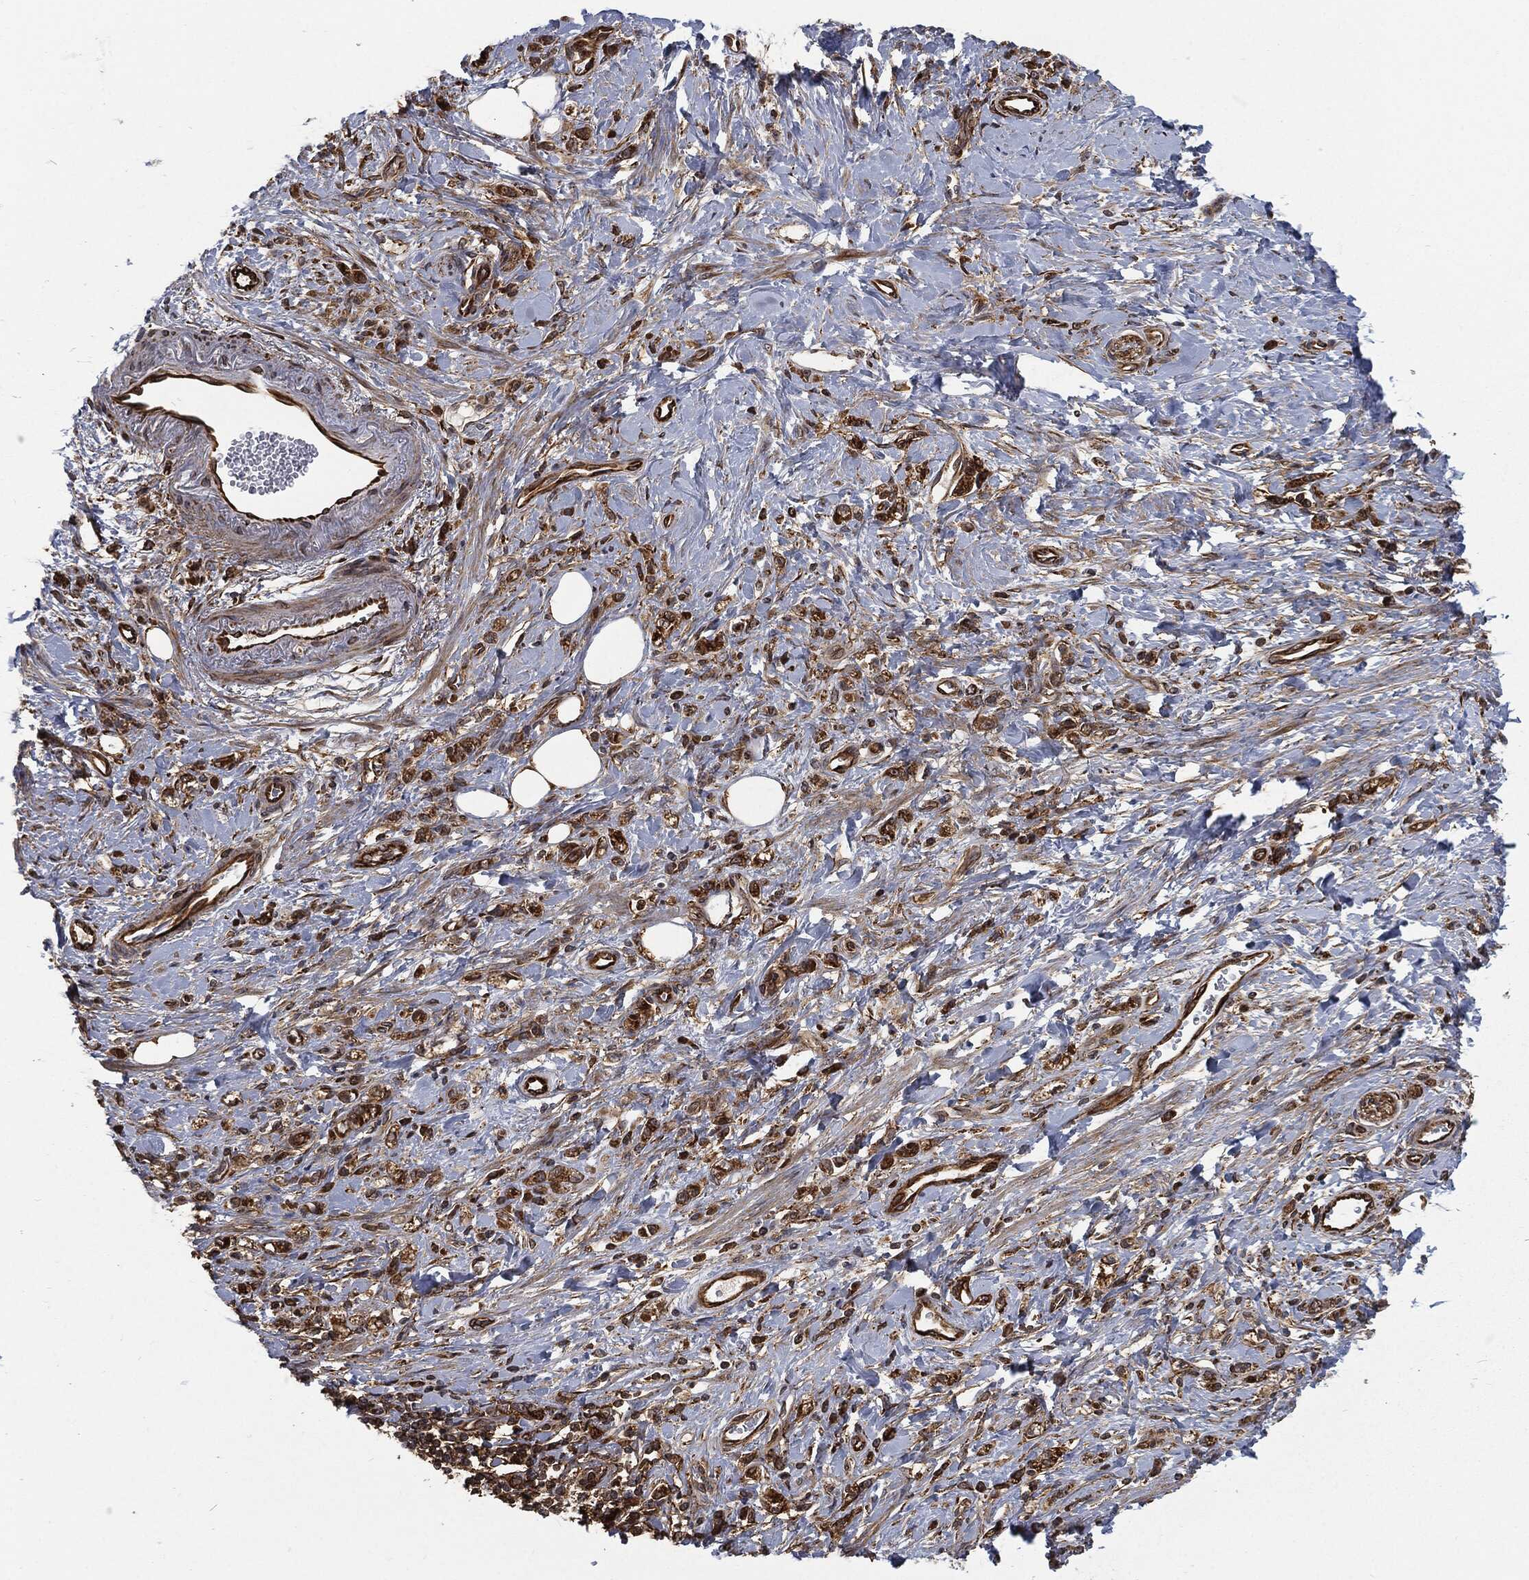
{"staining": {"intensity": "moderate", "quantity": ">75%", "location": "cytoplasmic/membranous"}, "tissue": "stomach cancer", "cell_type": "Tumor cells", "image_type": "cancer", "snomed": [{"axis": "morphology", "description": "Adenocarcinoma, NOS"}, {"axis": "topography", "description": "Stomach"}], "caption": "Tumor cells exhibit moderate cytoplasmic/membranous expression in about >75% of cells in adenocarcinoma (stomach).", "gene": "RFTN1", "patient": {"sex": "male", "age": 77}}